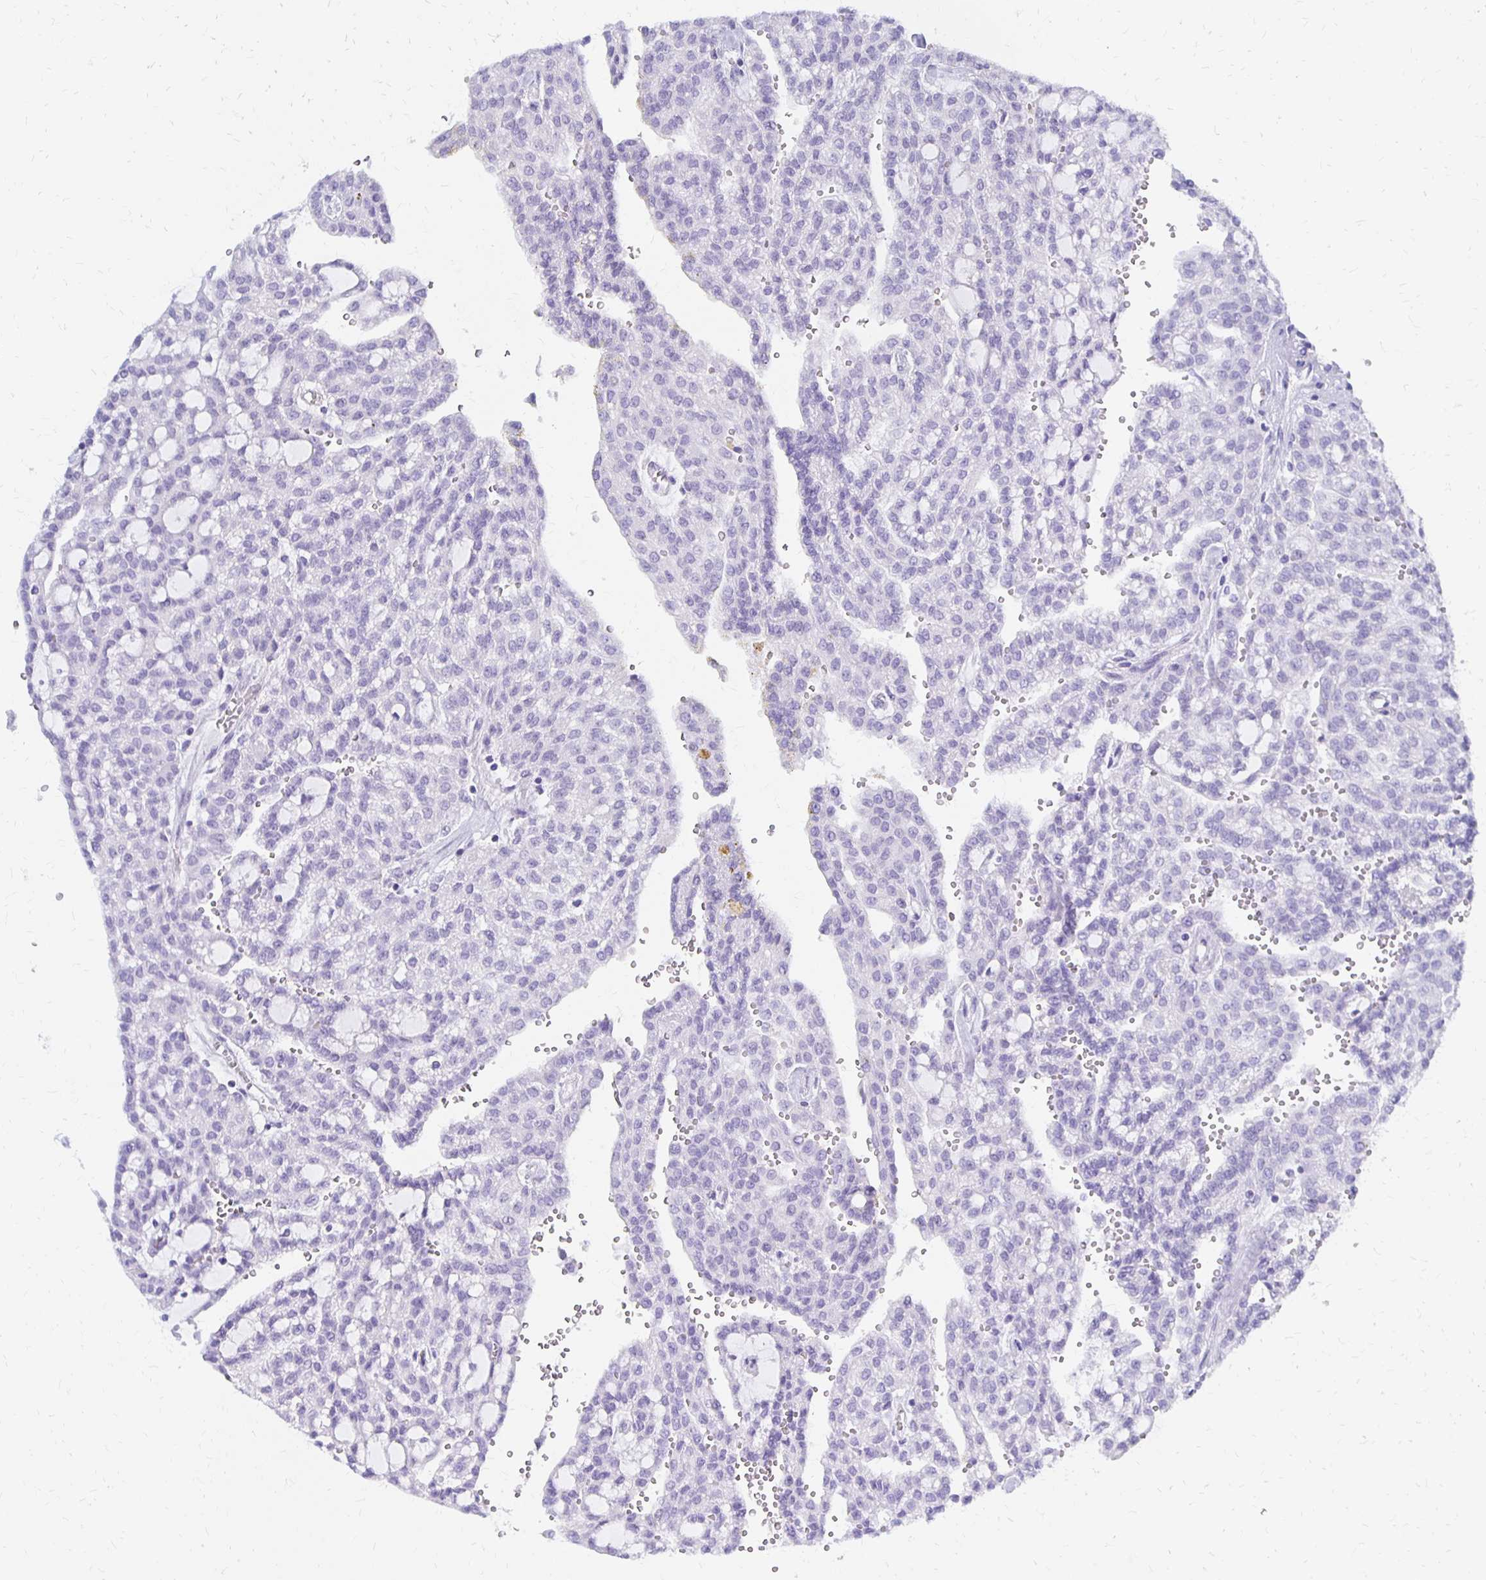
{"staining": {"intensity": "negative", "quantity": "none", "location": "none"}, "tissue": "renal cancer", "cell_type": "Tumor cells", "image_type": "cancer", "snomed": [{"axis": "morphology", "description": "Adenocarcinoma, NOS"}, {"axis": "topography", "description": "Kidney"}], "caption": "DAB immunohistochemical staining of renal adenocarcinoma demonstrates no significant expression in tumor cells.", "gene": "FNTB", "patient": {"sex": "male", "age": 63}}